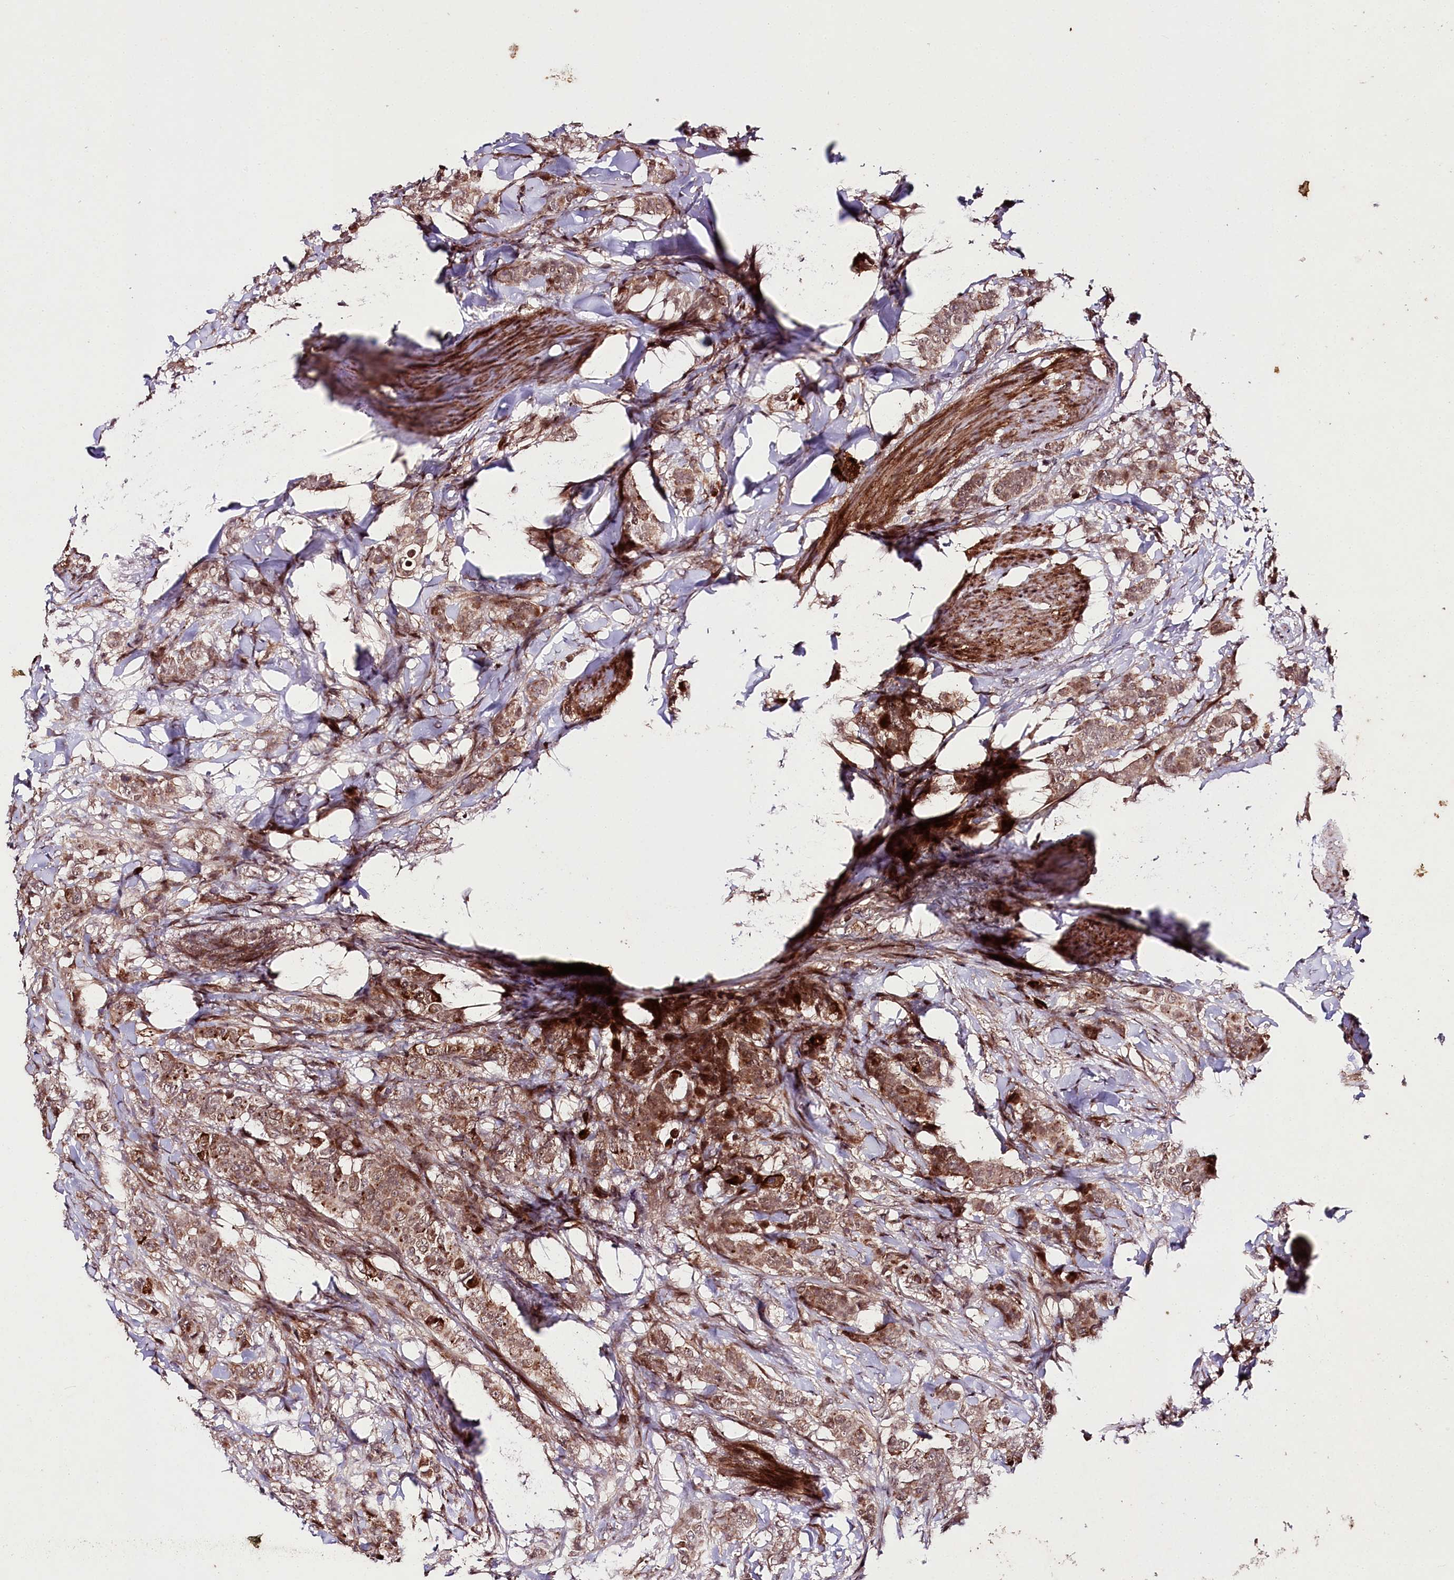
{"staining": {"intensity": "moderate", "quantity": ">75%", "location": "cytoplasmic/membranous,nuclear"}, "tissue": "breast cancer", "cell_type": "Tumor cells", "image_type": "cancer", "snomed": [{"axis": "morphology", "description": "Duct carcinoma"}, {"axis": "topography", "description": "Breast"}], "caption": "Breast cancer stained with a protein marker shows moderate staining in tumor cells.", "gene": "PHLDB1", "patient": {"sex": "female", "age": 40}}